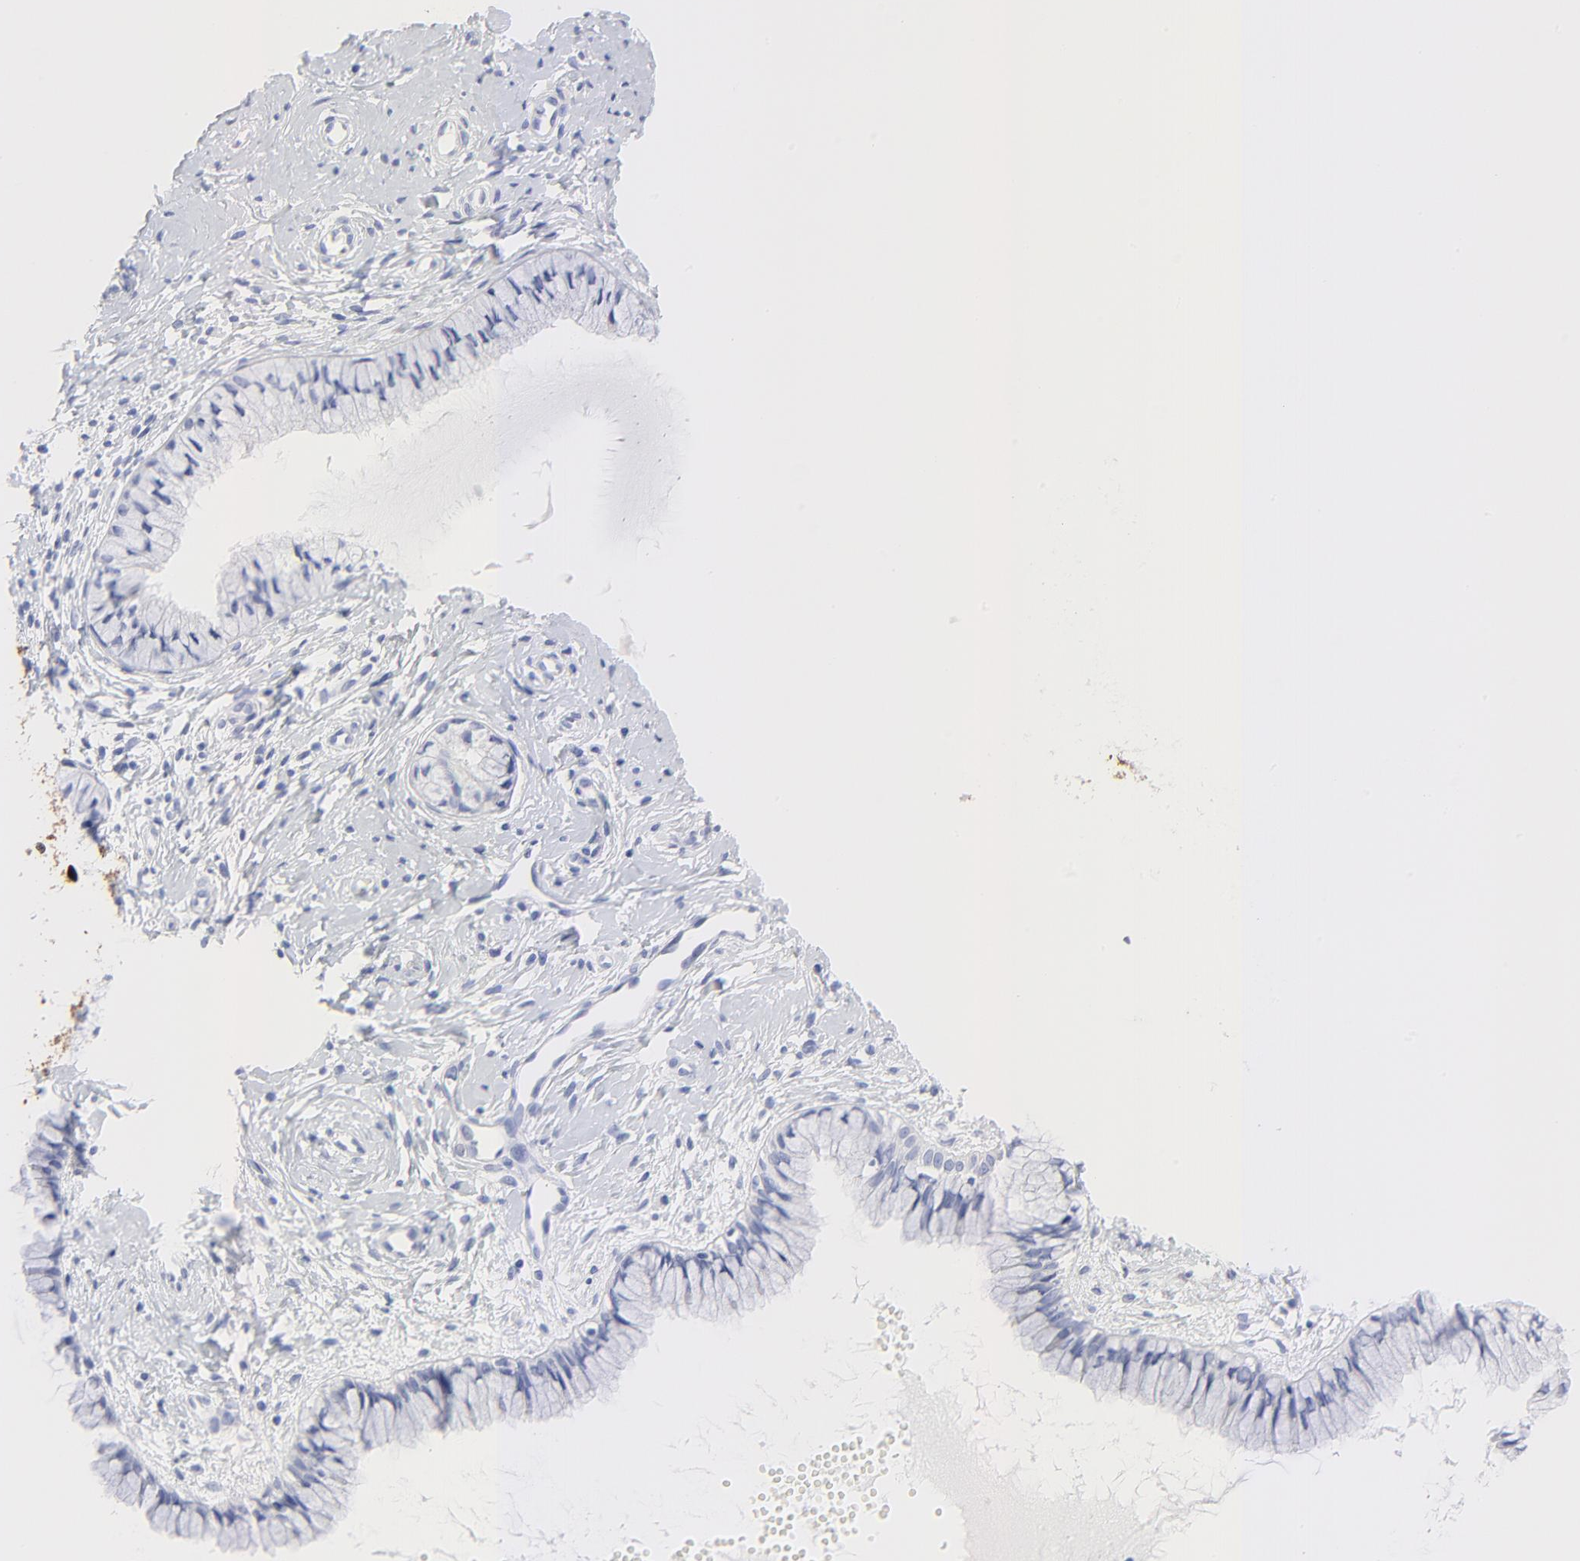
{"staining": {"intensity": "negative", "quantity": "none", "location": "none"}, "tissue": "cervix", "cell_type": "Glandular cells", "image_type": "normal", "snomed": [{"axis": "morphology", "description": "Normal tissue, NOS"}, {"axis": "topography", "description": "Cervix"}], "caption": "DAB immunohistochemical staining of unremarkable cervix shows no significant expression in glandular cells. Brightfield microscopy of immunohistochemistry (IHC) stained with DAB (3,3'-diaminobenzidine) (brown) and hematoxylin (blue), captured at high magnification.", "gene": "PSD3", "patient": {"sex": "female", "age": 46}}